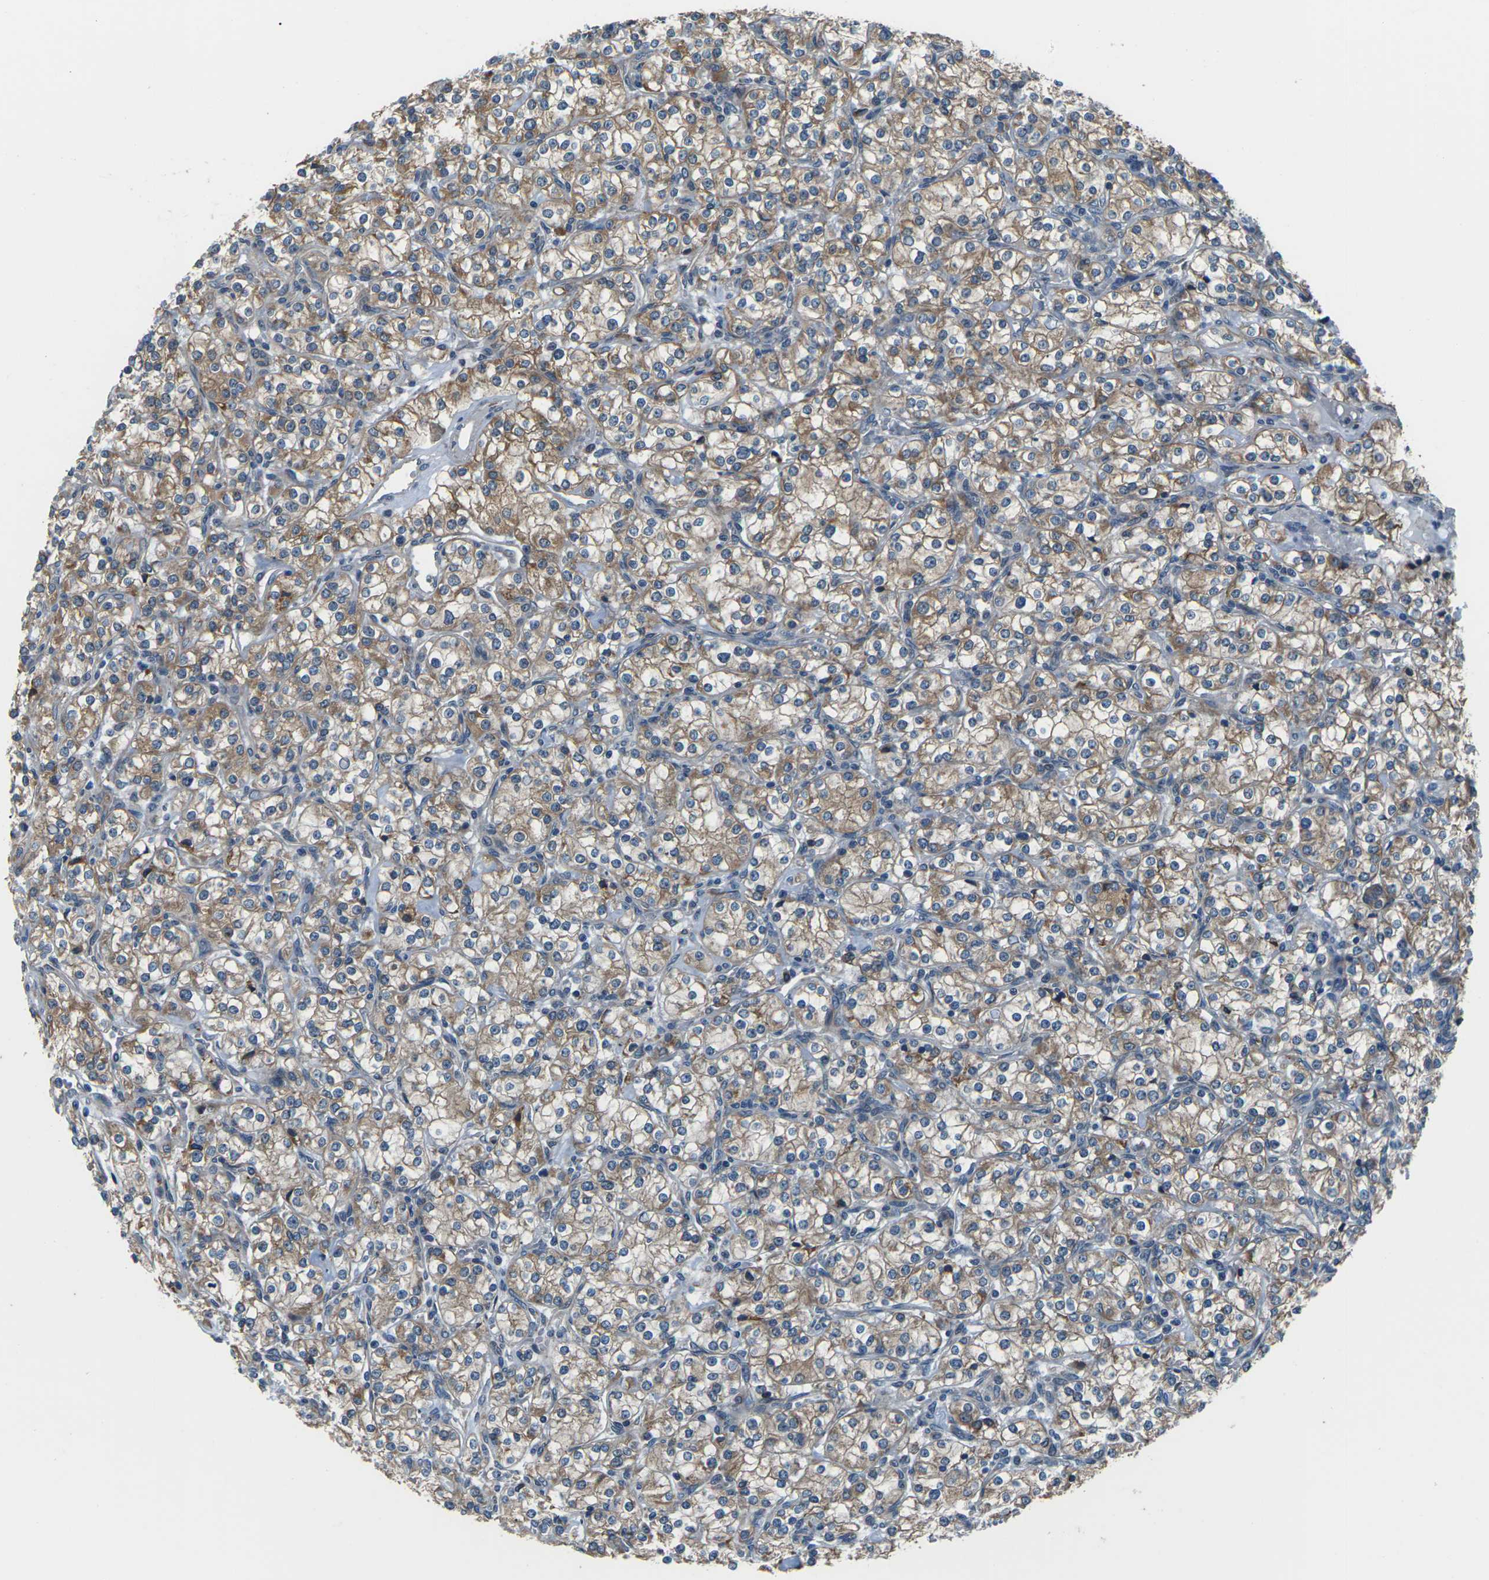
{"staining": {"intensity": "moderate", "quantity": ">75%", "location": "cytoplasmic/membranous"}, "tissue": "renal cancer", "cell_type": "Tumor cells", "image_type": "cancer", "snomed": [{"axis": "morphology", "description": "Adenocarcinoma, NOS"}, {"axis": "topography", "description": "Kidney"}], "caption": "Immunohistochemical staining of human renal cancer shows medium levels of moderate cytoplasmic/membranous protein expression in about >75% of tumor cells. The protein is stained brown, and the nuclei are stained in blue (DAB (3,3'-diaminobenzidine) IHC with brightfield microscopy, high magnification).", "gene": "GABRP", "patient": {"sex": "male", "age": 77}}